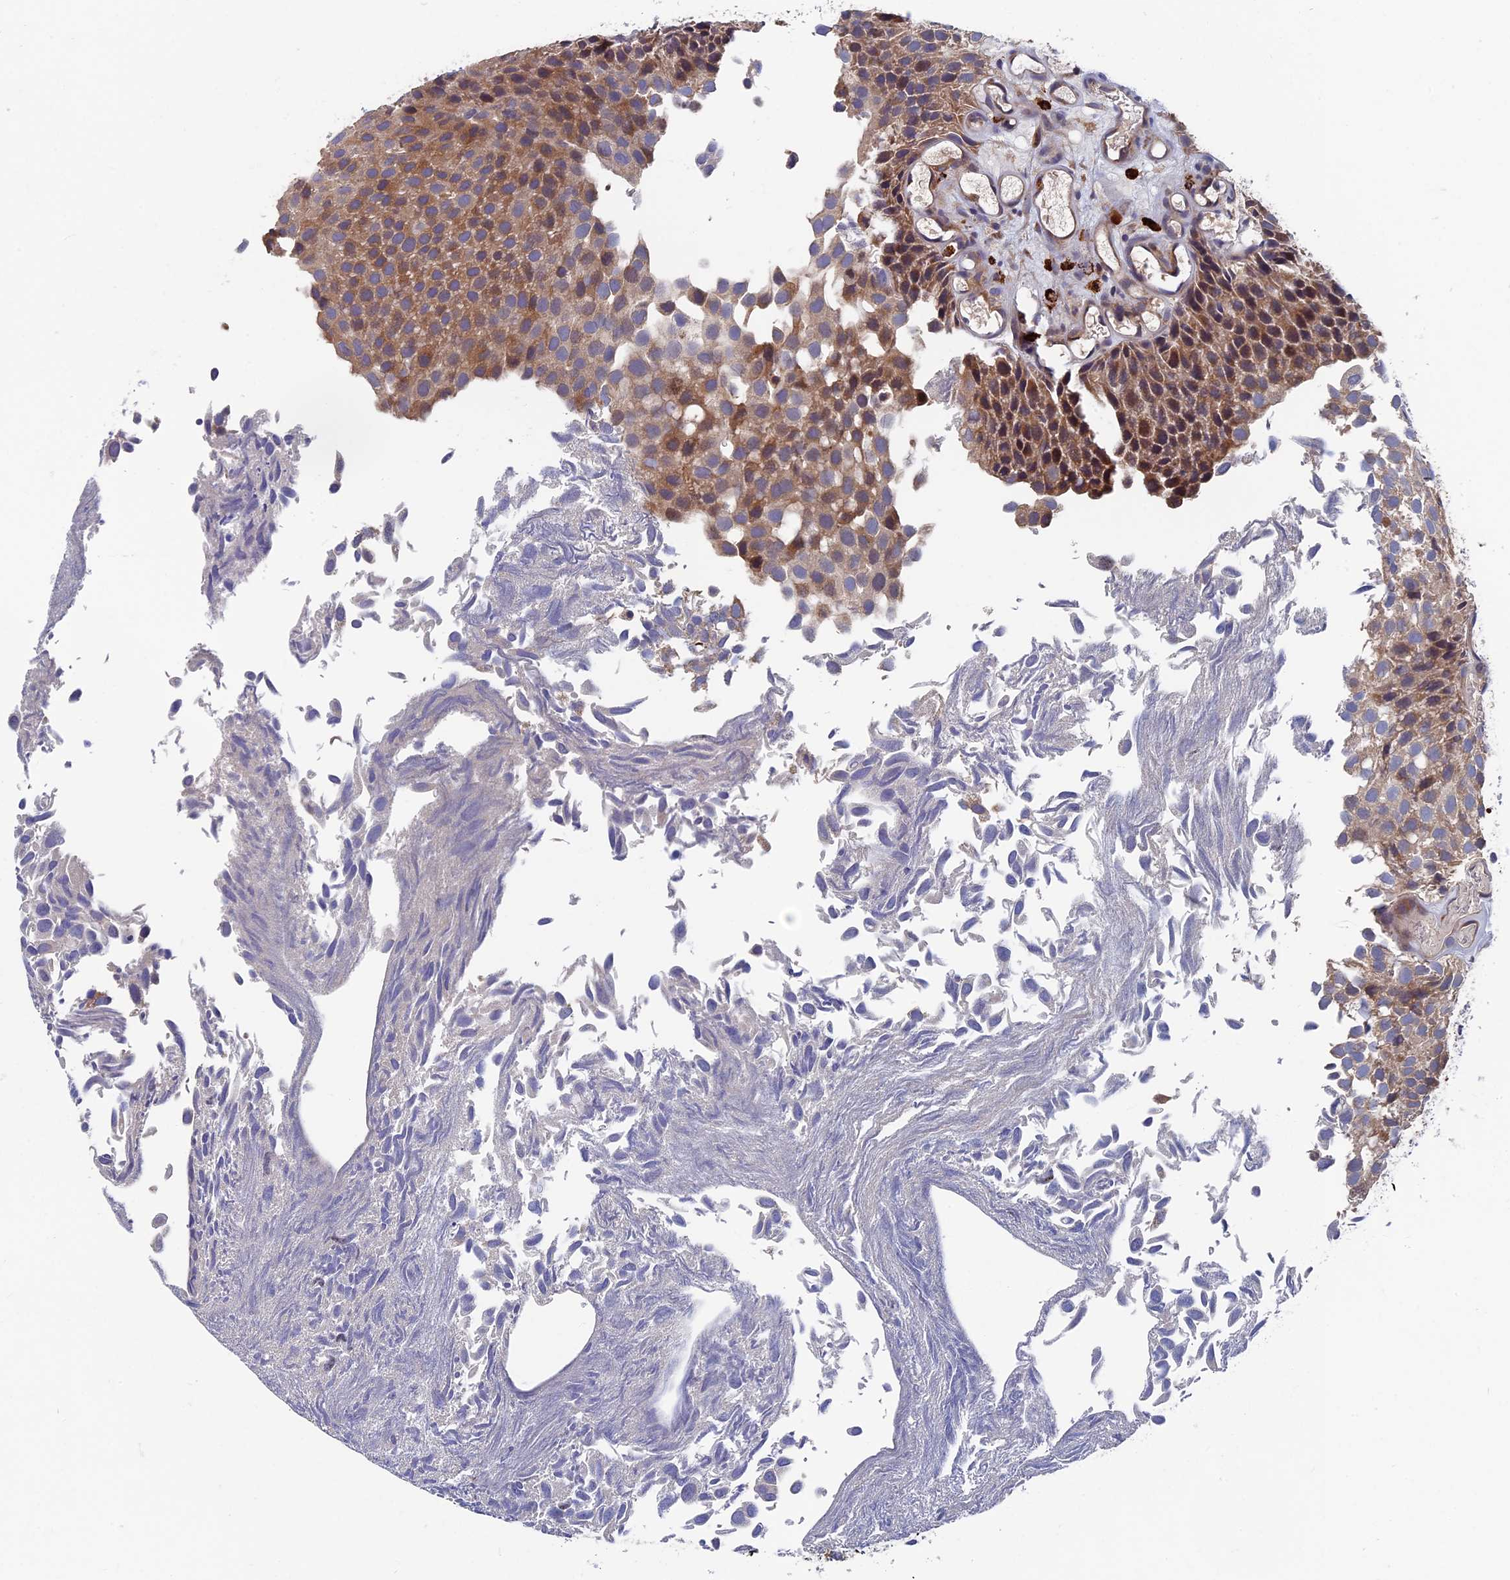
{"staining": {"intensity": "moderate", "quantity": "25%-75%", "location": "cytoplasmic/membranous"}, "tissue": "urothelial cancer", "cell_type": "Tumor cells", "image_type": "cancer", "snomed": [{"axis": "morphology", "description": "Urothelial carcinoma, Low grade"}, {"axis": "topography", "description": "Urinary bladder"}], "caption": "Urothelial cancer tissue reveals moderate cytoplasmic/membranous positivity in about 25%-75% of tumor cells, visualized by immunohistochemistry.", "gene": "TNK2", "patient": {"sex": "male", "age": 89}}